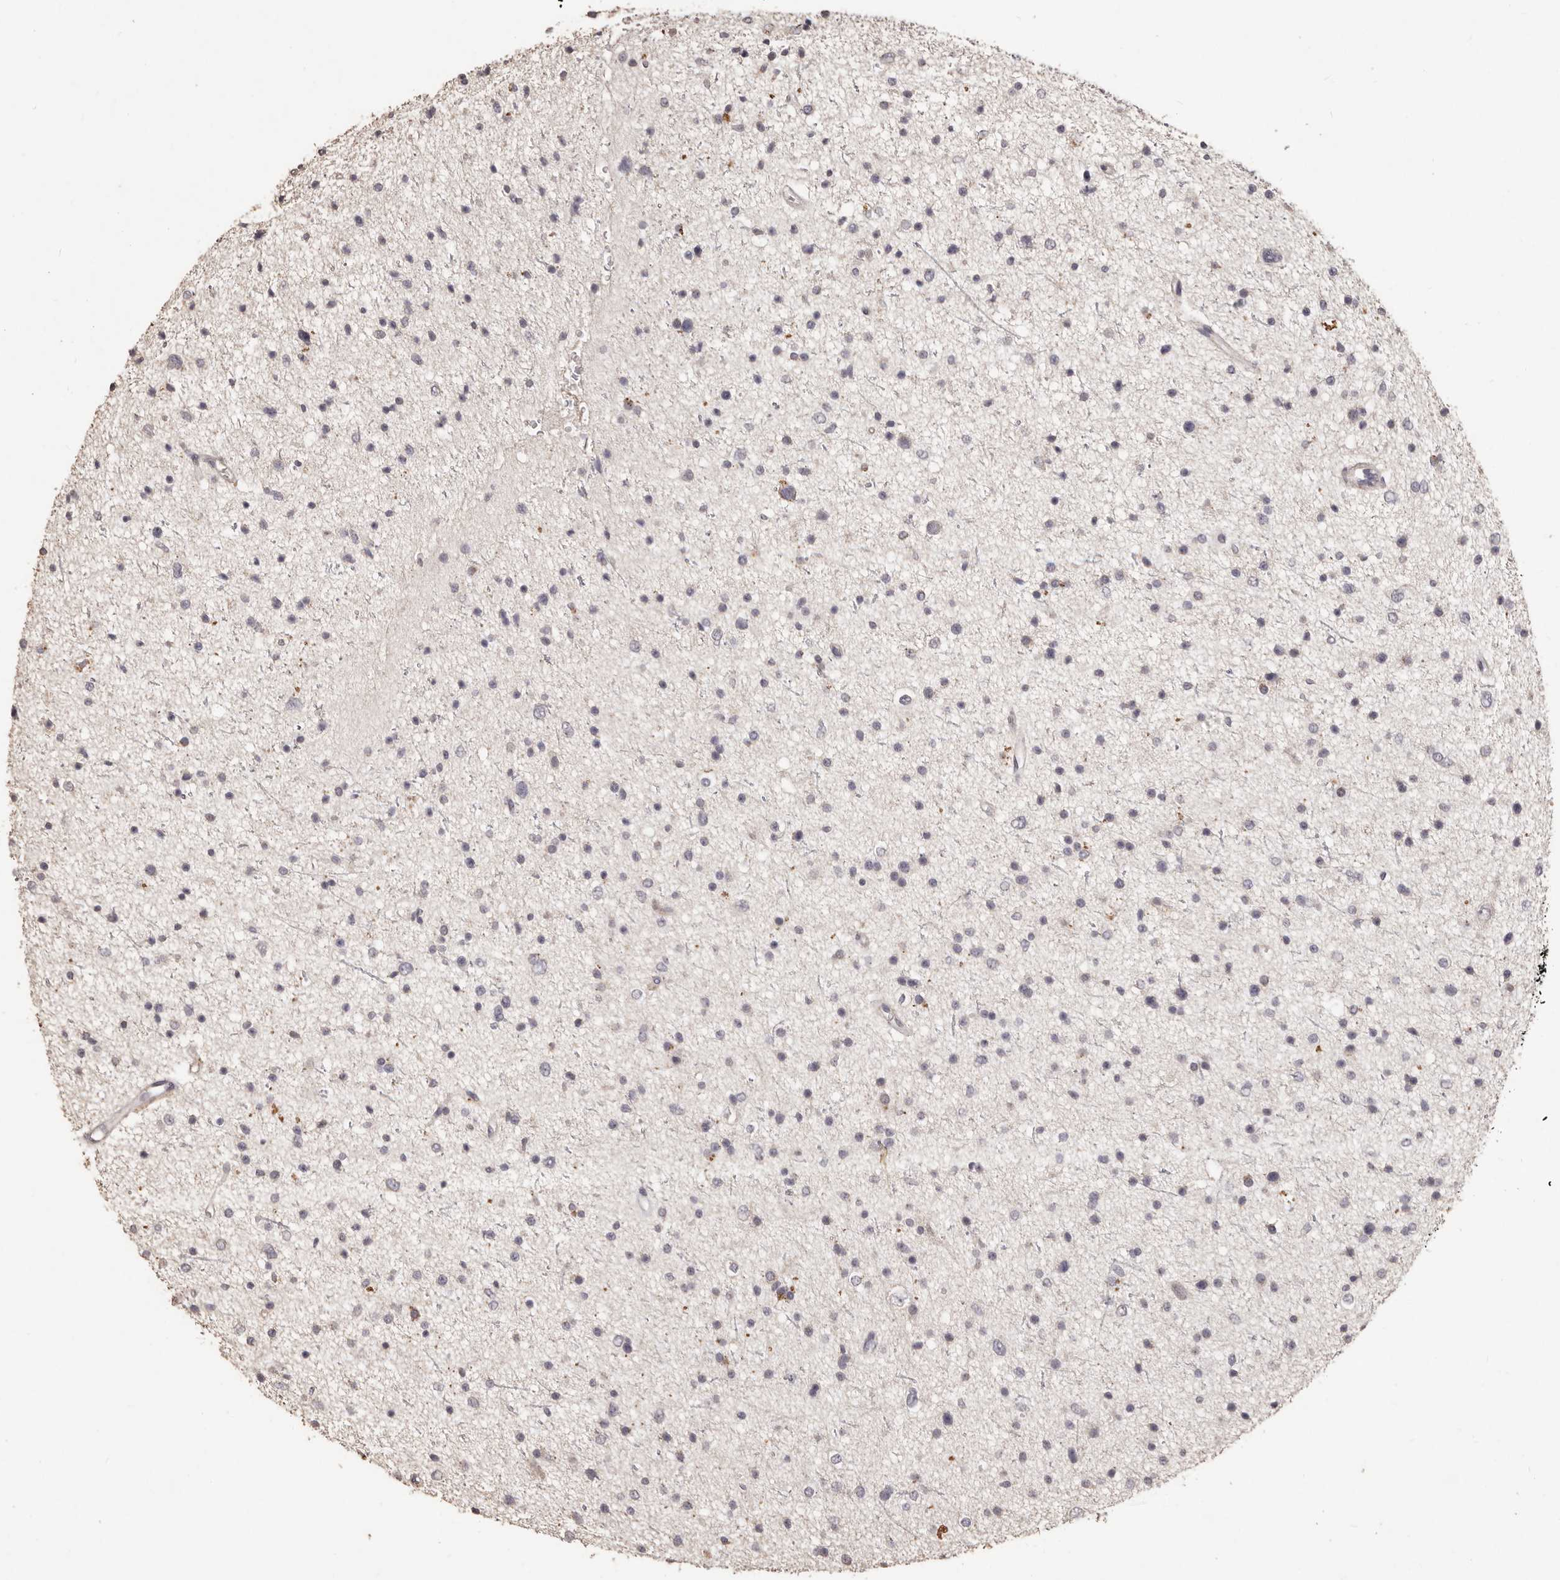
{"staining": {"intensity": "weak", "quantity": "<25%", "location": "cytoplasmic/membranous"}, "tissue": "glioma", "cell_type": "Tumor cells", "image_type": "cancer", "snomed": [{"axis": "morphology", "description": "Glioma, malignant, Low grade"}, {"axis": "topography", "description": "Brain"}], "caption": "Tumor cells show no significant protein positivity in malignant low-grade glioma.", "gene": "PRSS27", "patient": {"sex": "female", "age": 37}}